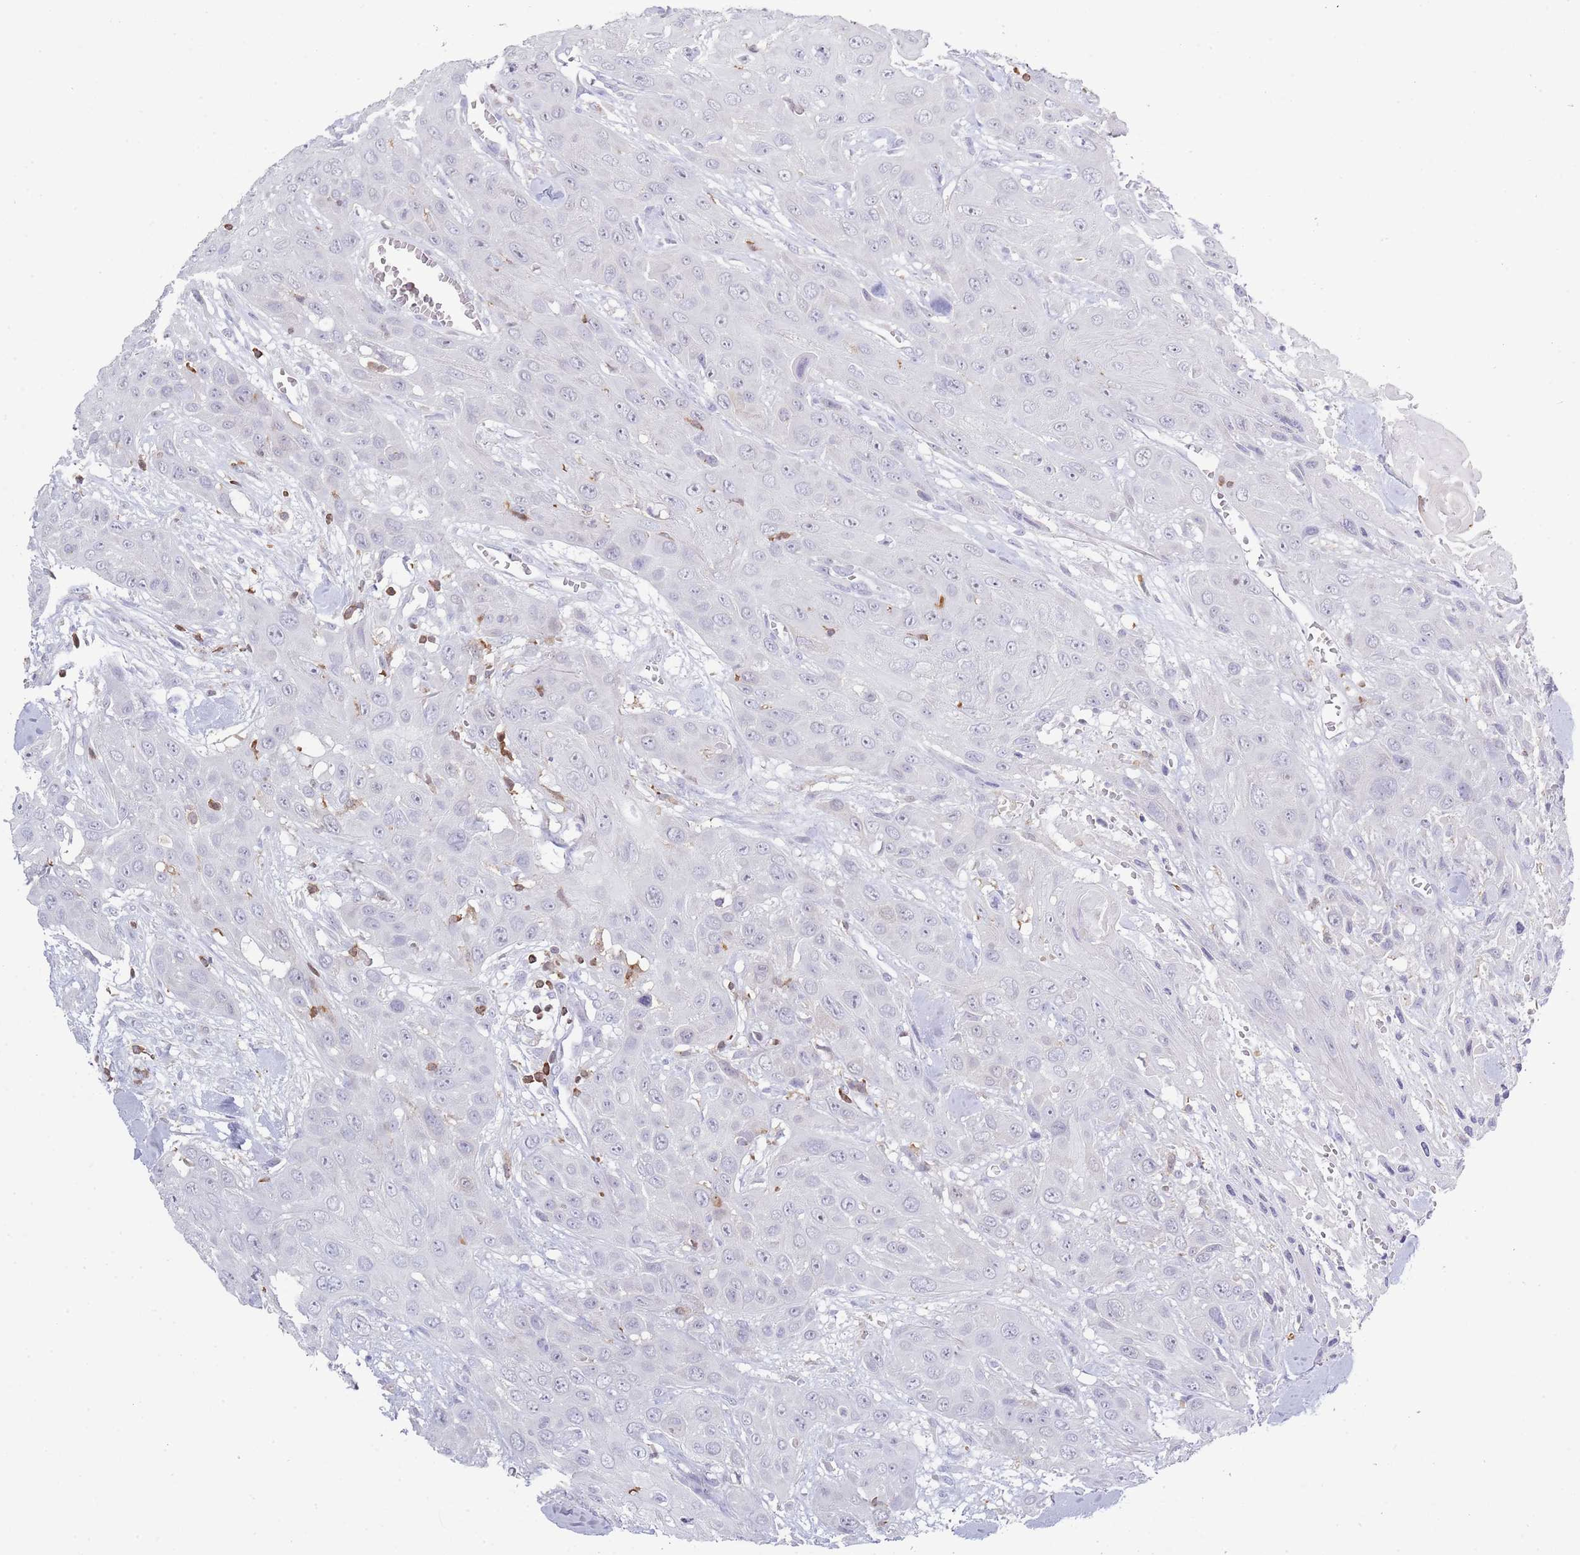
{"staining": {"intensity": "negative", "quantity": "none", "location": "none"}, "tissue": "head and neck cancer", "cell_type": "Tumor cells", "image_type": "cancer", "snomed": [{"axis": "morphology", "description": "Squamous cell carcinoma, NOS"}, {"axis": "topography", "description": "Head-Neck"}], "caption": "Squamous cell carcinoma (head and neck) was stained to show a protein in brown. There is no significant positivity in tumor cells.", "gene": "LPXN", "patient": {"sex": "male", "age": 81}}